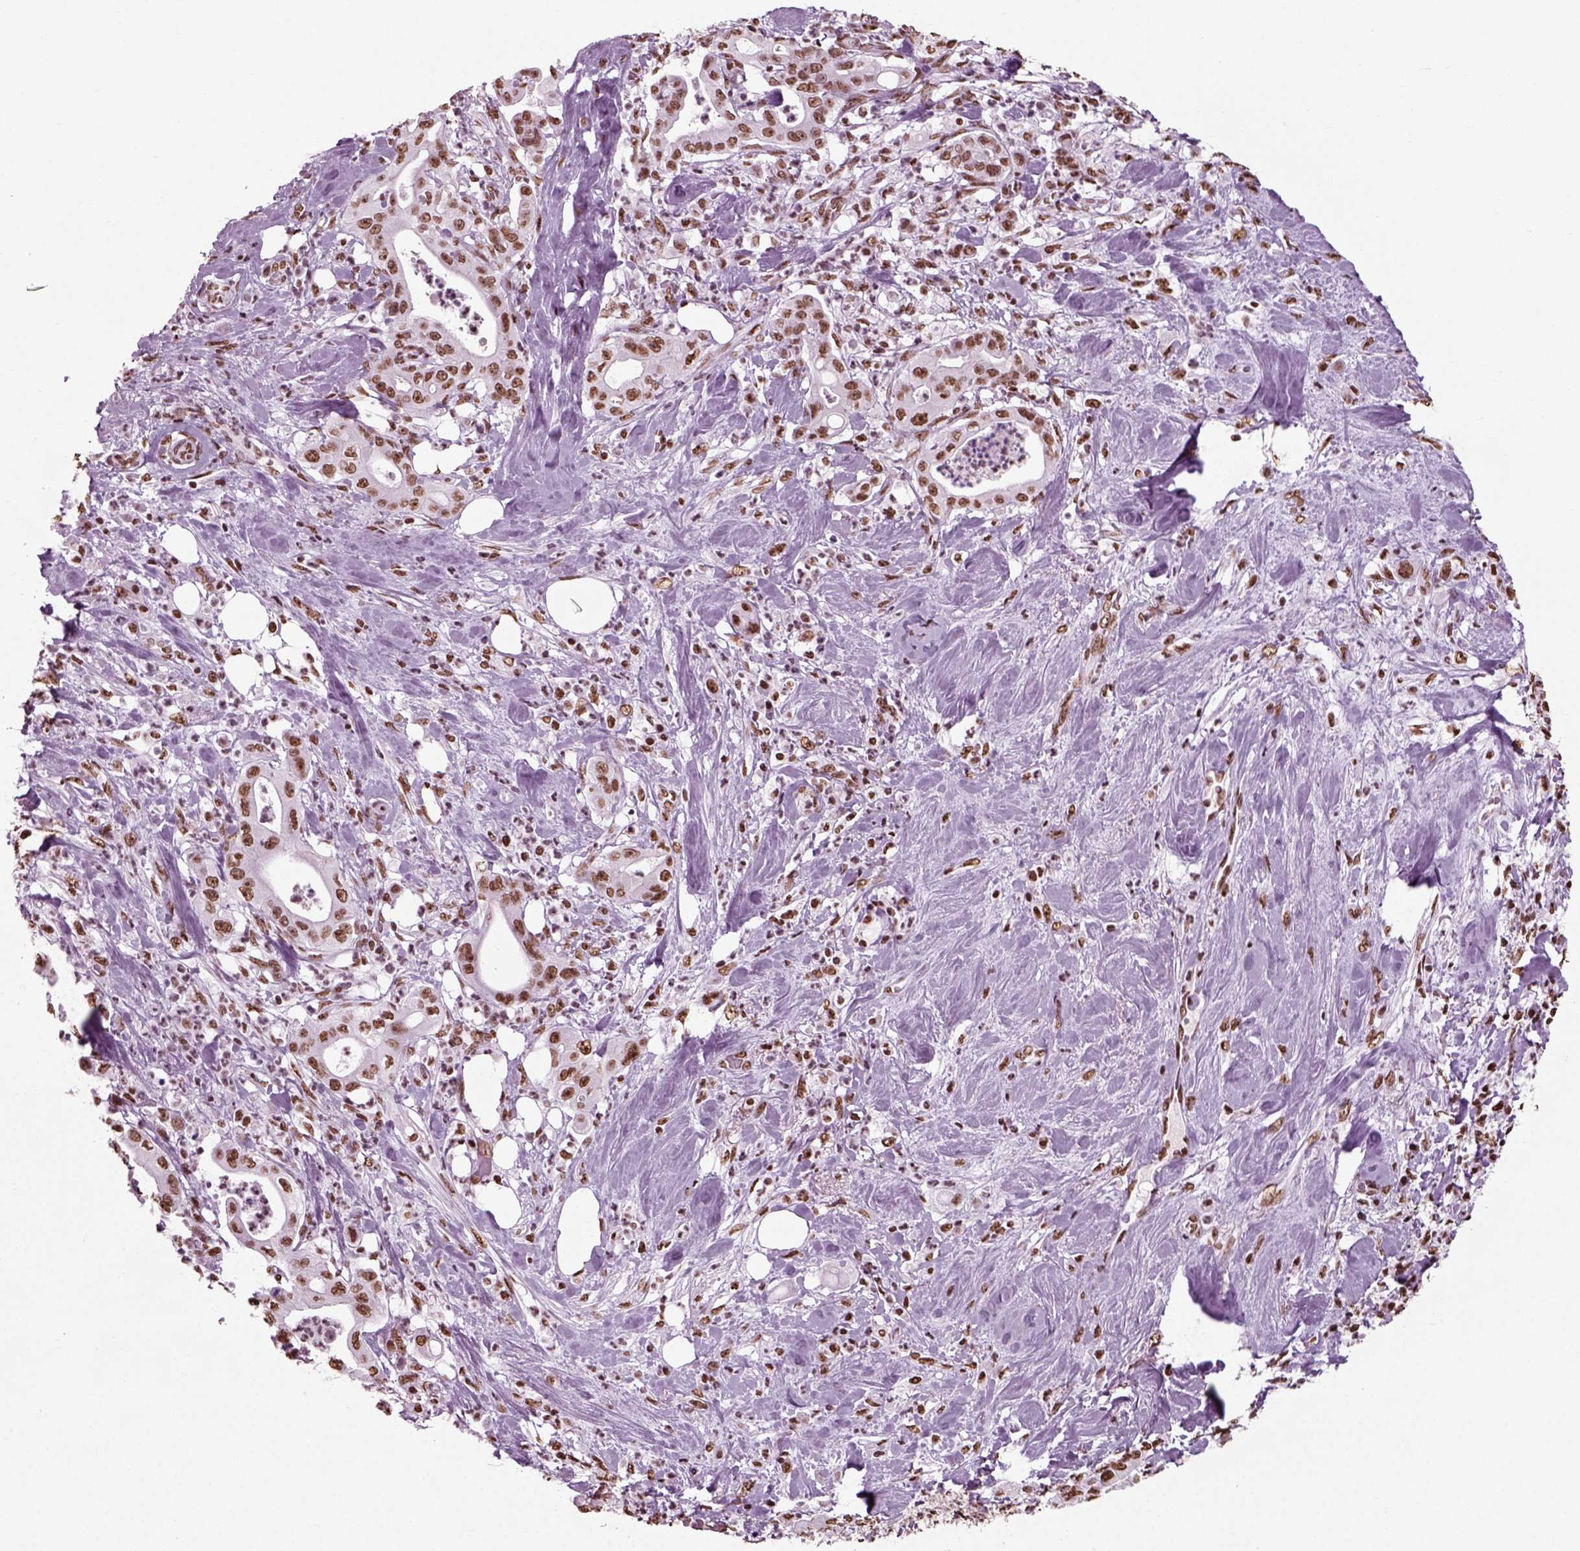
{"staining": {"intensity": "moderate", "quantity": ">75%", "location": "nuclear"}, "tissue": "pancreatic cancer", "cell_type": "Tumor cells", "image_type": "cancer", "snomed": [{"axis": "morphology", "description": "Adenocarcinoma, NOS"}, {"axis": "topography", "description": "Pancreas"}], "caption": "Pancreatic adenocarcinoma was stained to show a protein in brown. There is medium levels of moderate nuclear positivity in about >75% of tumor cells. Using DAB (brown) and hematoxylin (blue) stains, captured at high magnification using brightfield microscopy.", "gene": "POLR1H", "patient": {"sex": "male", "age": 71}}